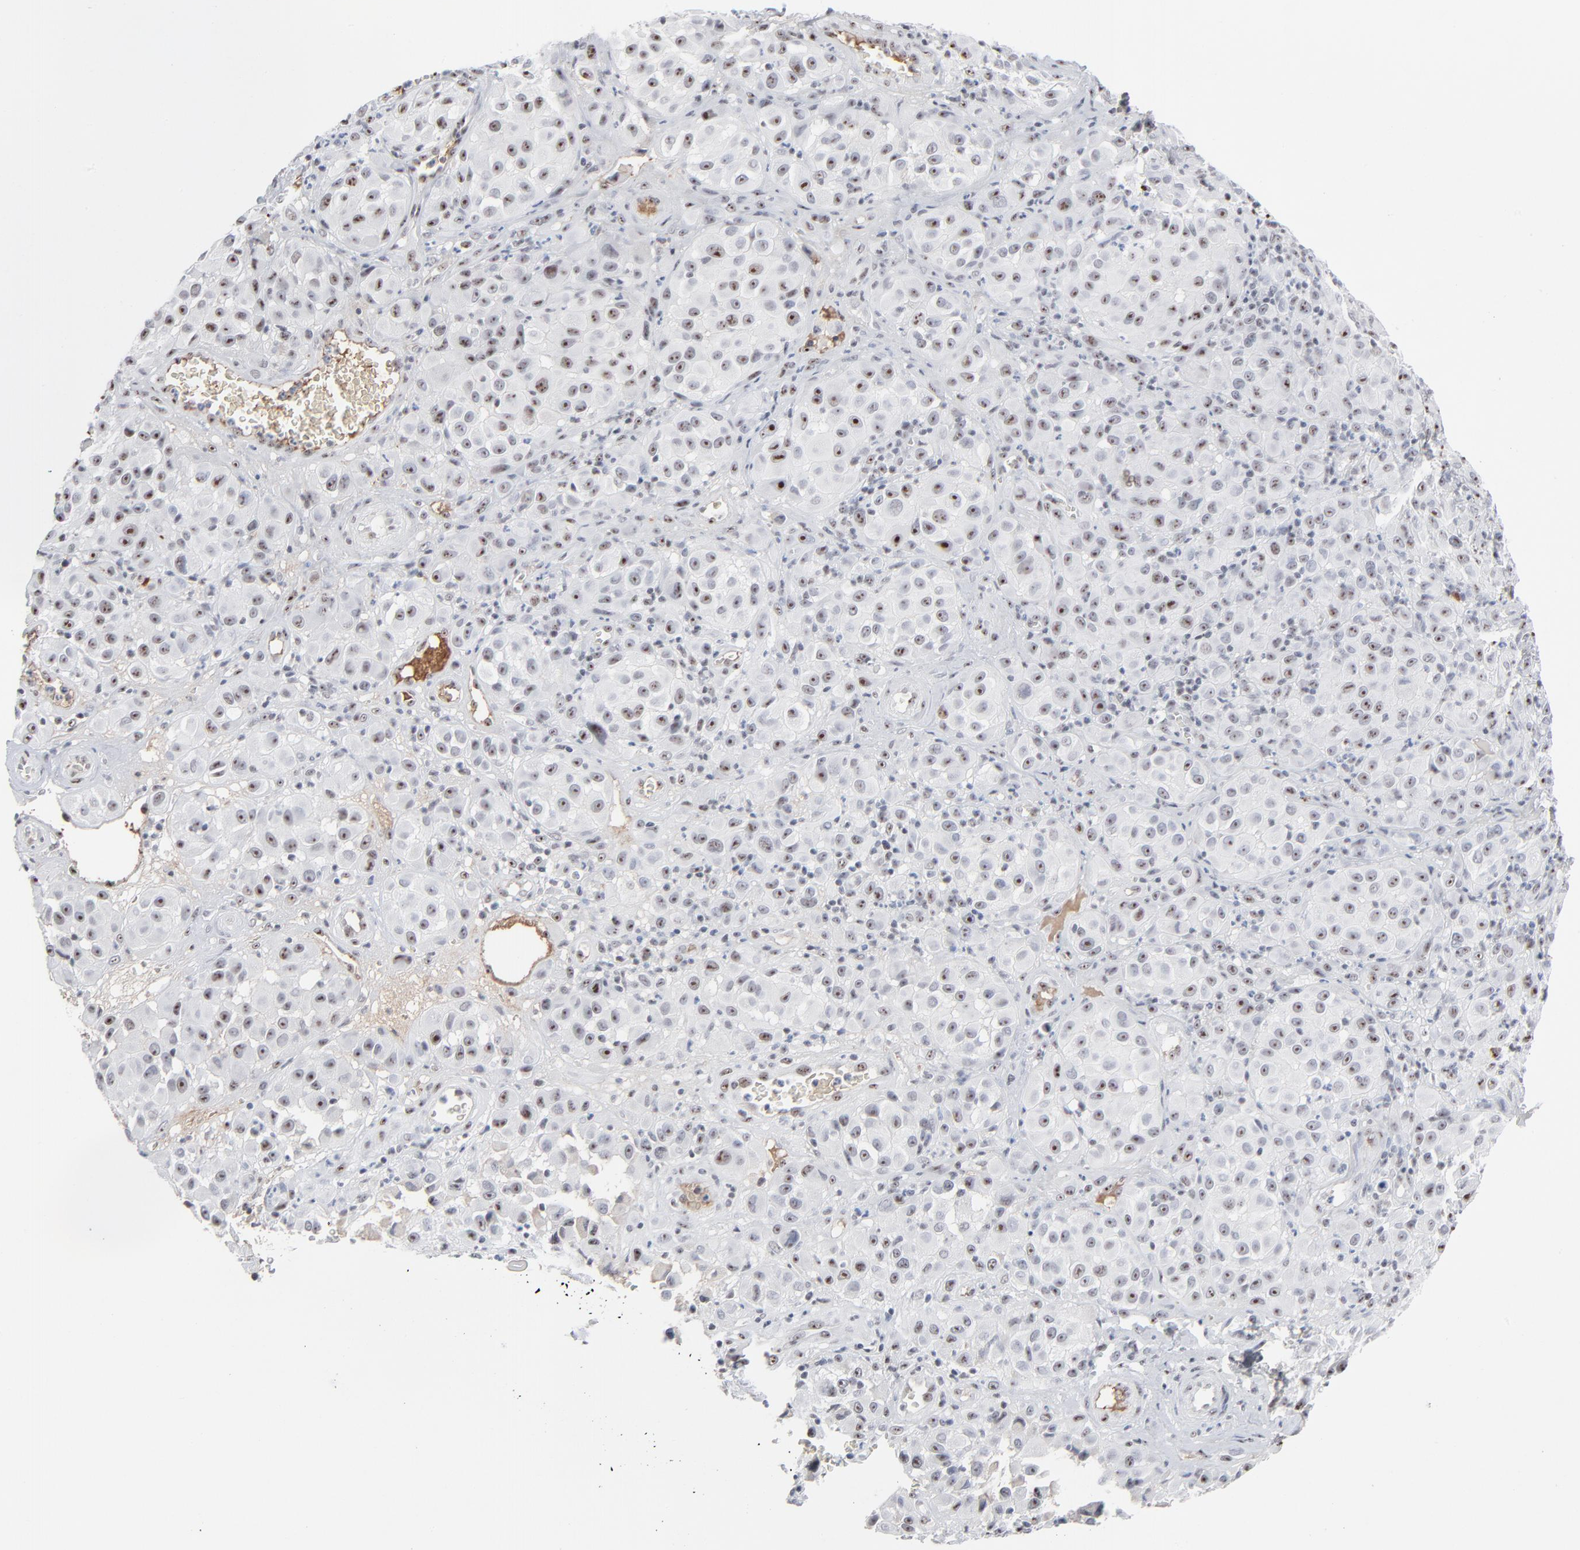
{"staining": {"intensity": "moderate", "quantity": ">75%", "location": "nuclear"}, "tissue": "melanoma", "cell_type": "Tumor cells", "image_type": "cancer", "snomed": [{"axis": "morphology", "description": "Malignant melanoma, NOS"}, {"axis": "topography", "description": "Skin"}], "caption": "Human malignant melanoma stained with a brown dye reveals moderate nuclear positive positivity in approximately >75% of tumor cells.", "gene": "MPHOSPH6", "patient": {"sex": "female", "age": 21}}